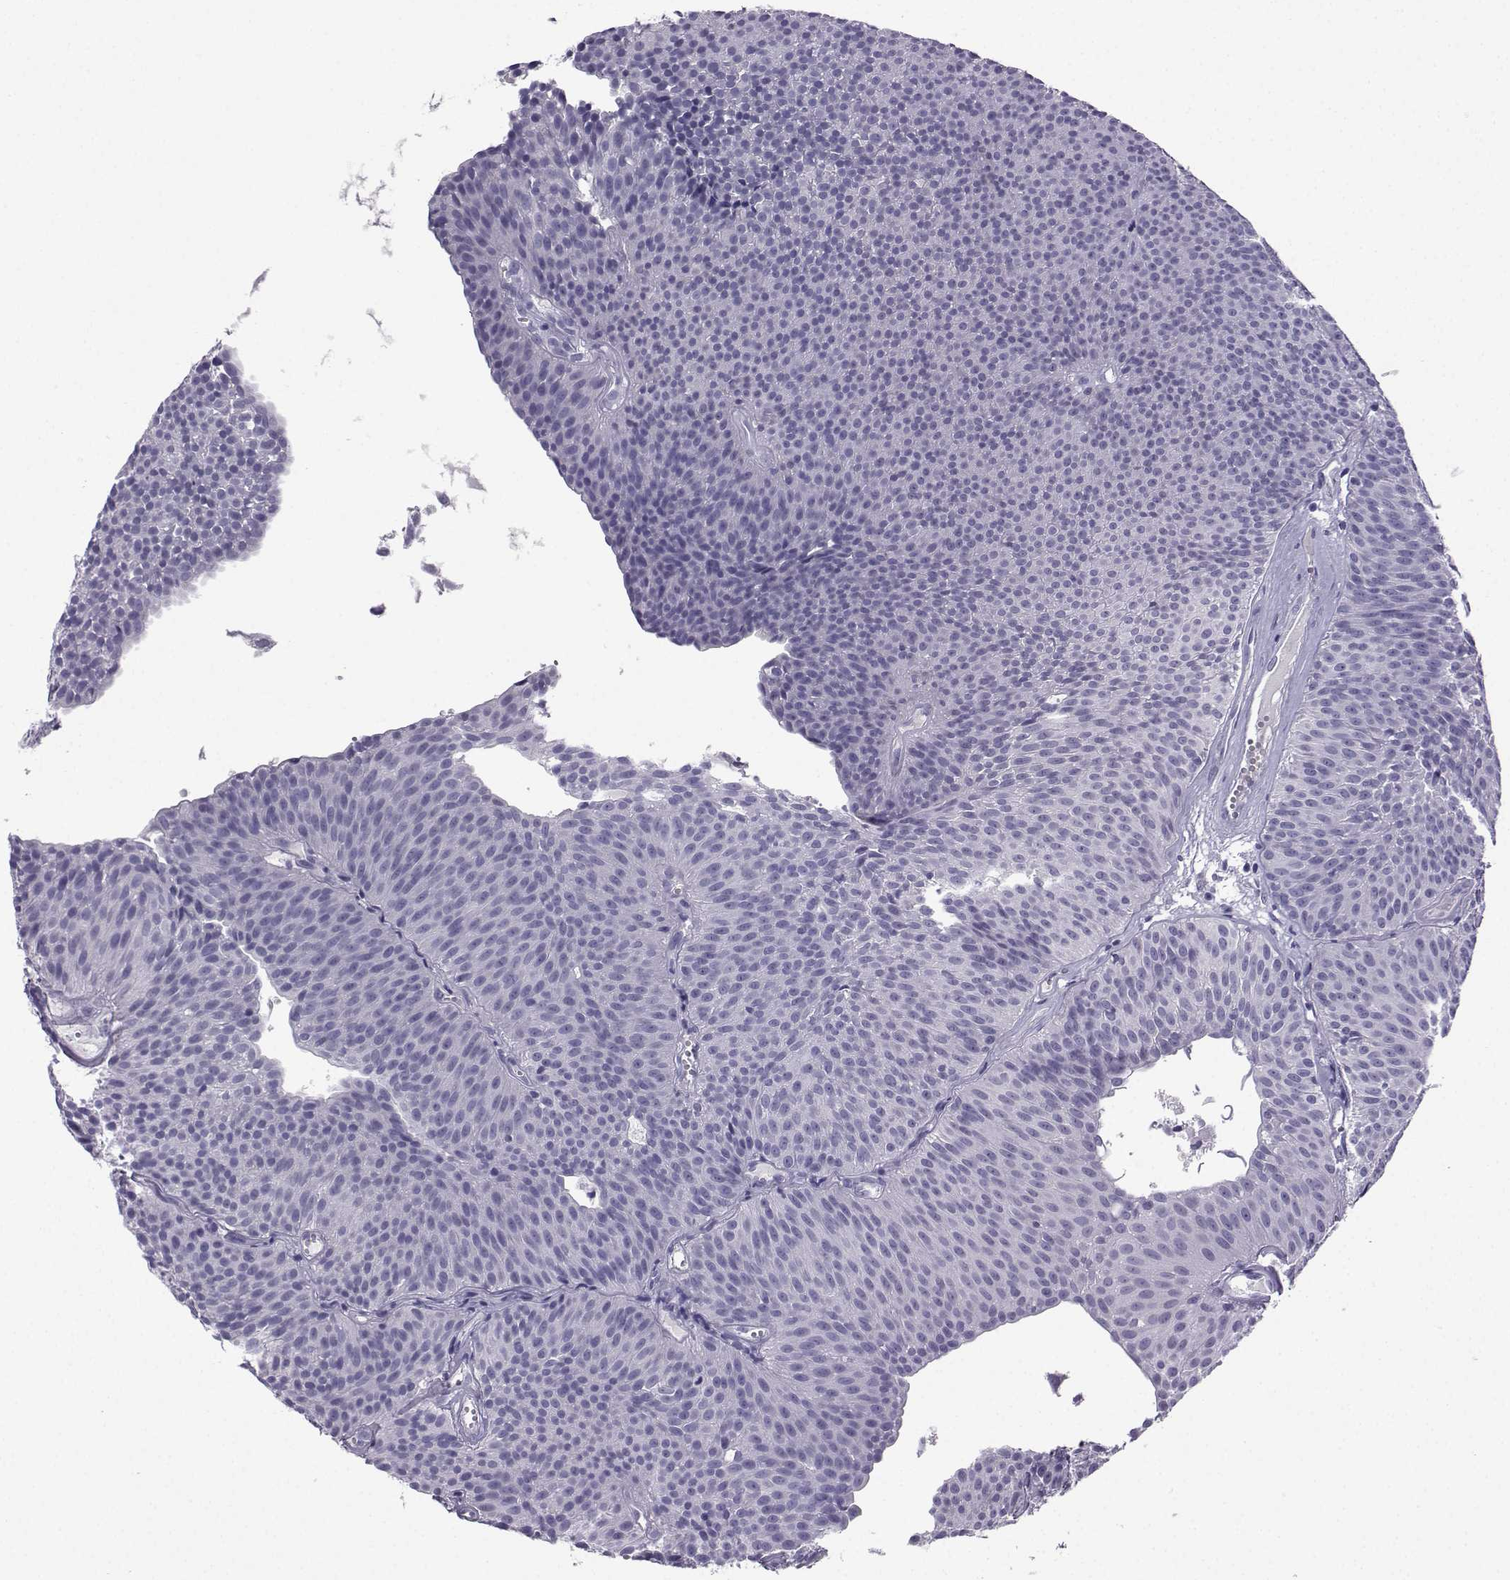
{"staining": {"intensity": "negative", "quantity": "none", "location": "none"}, "tissue": "urothelial cancer", "cell_type": "Tumor cells", "image_type": "cancer", "snomed": [{"axis": "morphology", "description": "Urothelial carcinoma, Low grade"}, {"axis": "topography", "description": "Urinary bladder"}], "caption": "Protein analysis of low-grade urothelial carcinoma reveals no significant expression in tumor cells.", "gene": "ARMC2", "patient": {"sex": "male", "age": 63}}